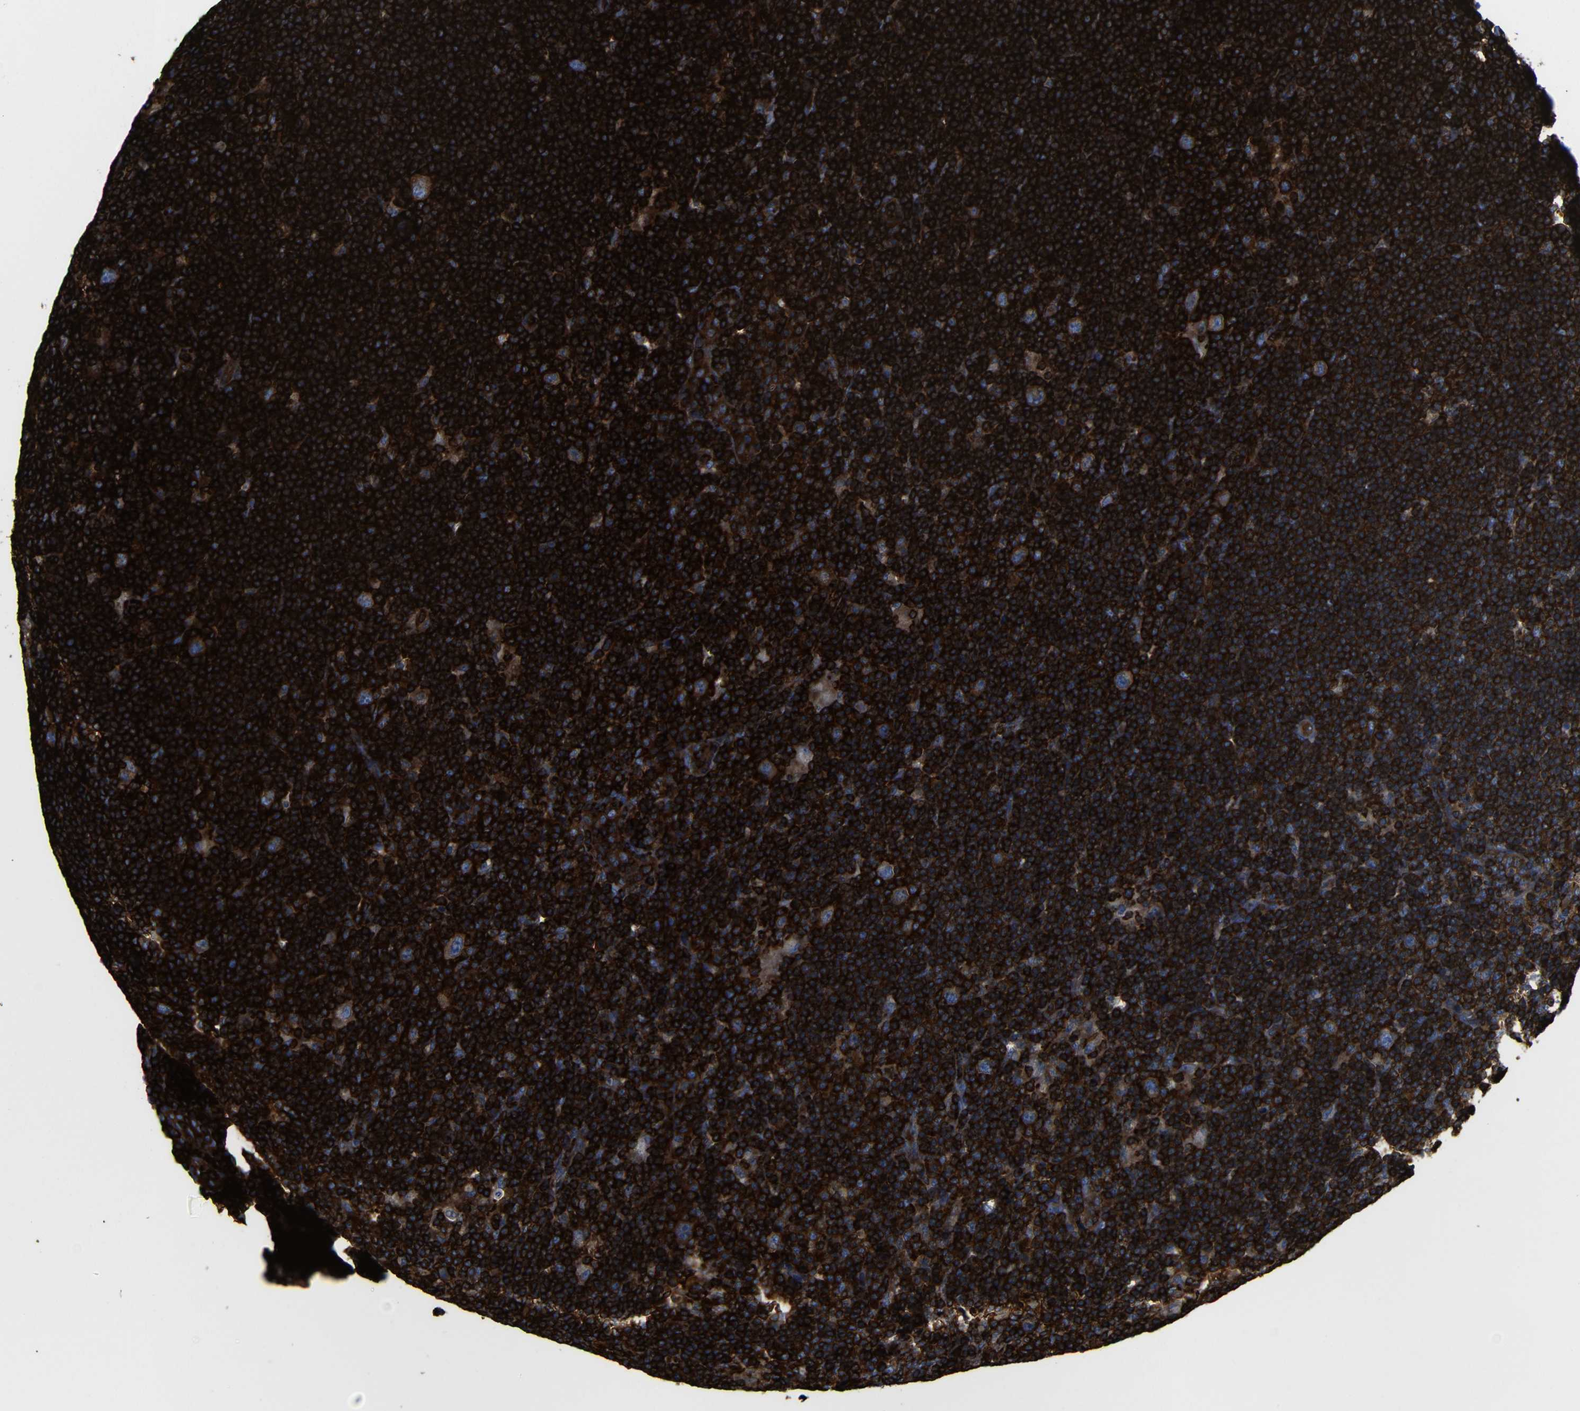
{"staining": {"intensity": "moderate", "quantity": ">75%", "location": "cytoplasmic/membranous"}, "tissue": "lymphoma", "cell_type": "Tumor cells", "image_type": "cancer", "snomed": [{"axis": "morphology", "description": "Hodgkin's disease, NOS"}, {"axis": "topography", "description": "Lymph node"}], "caption": "Protein expression by immunohistochemistry (IHC) displays moderate cytoplasmic/membranous expression in about >75% of tumor cells in Hodgkin's disease.", "gene": "ARHGEF1", "patient": {"sex": "female", "age": 57}}